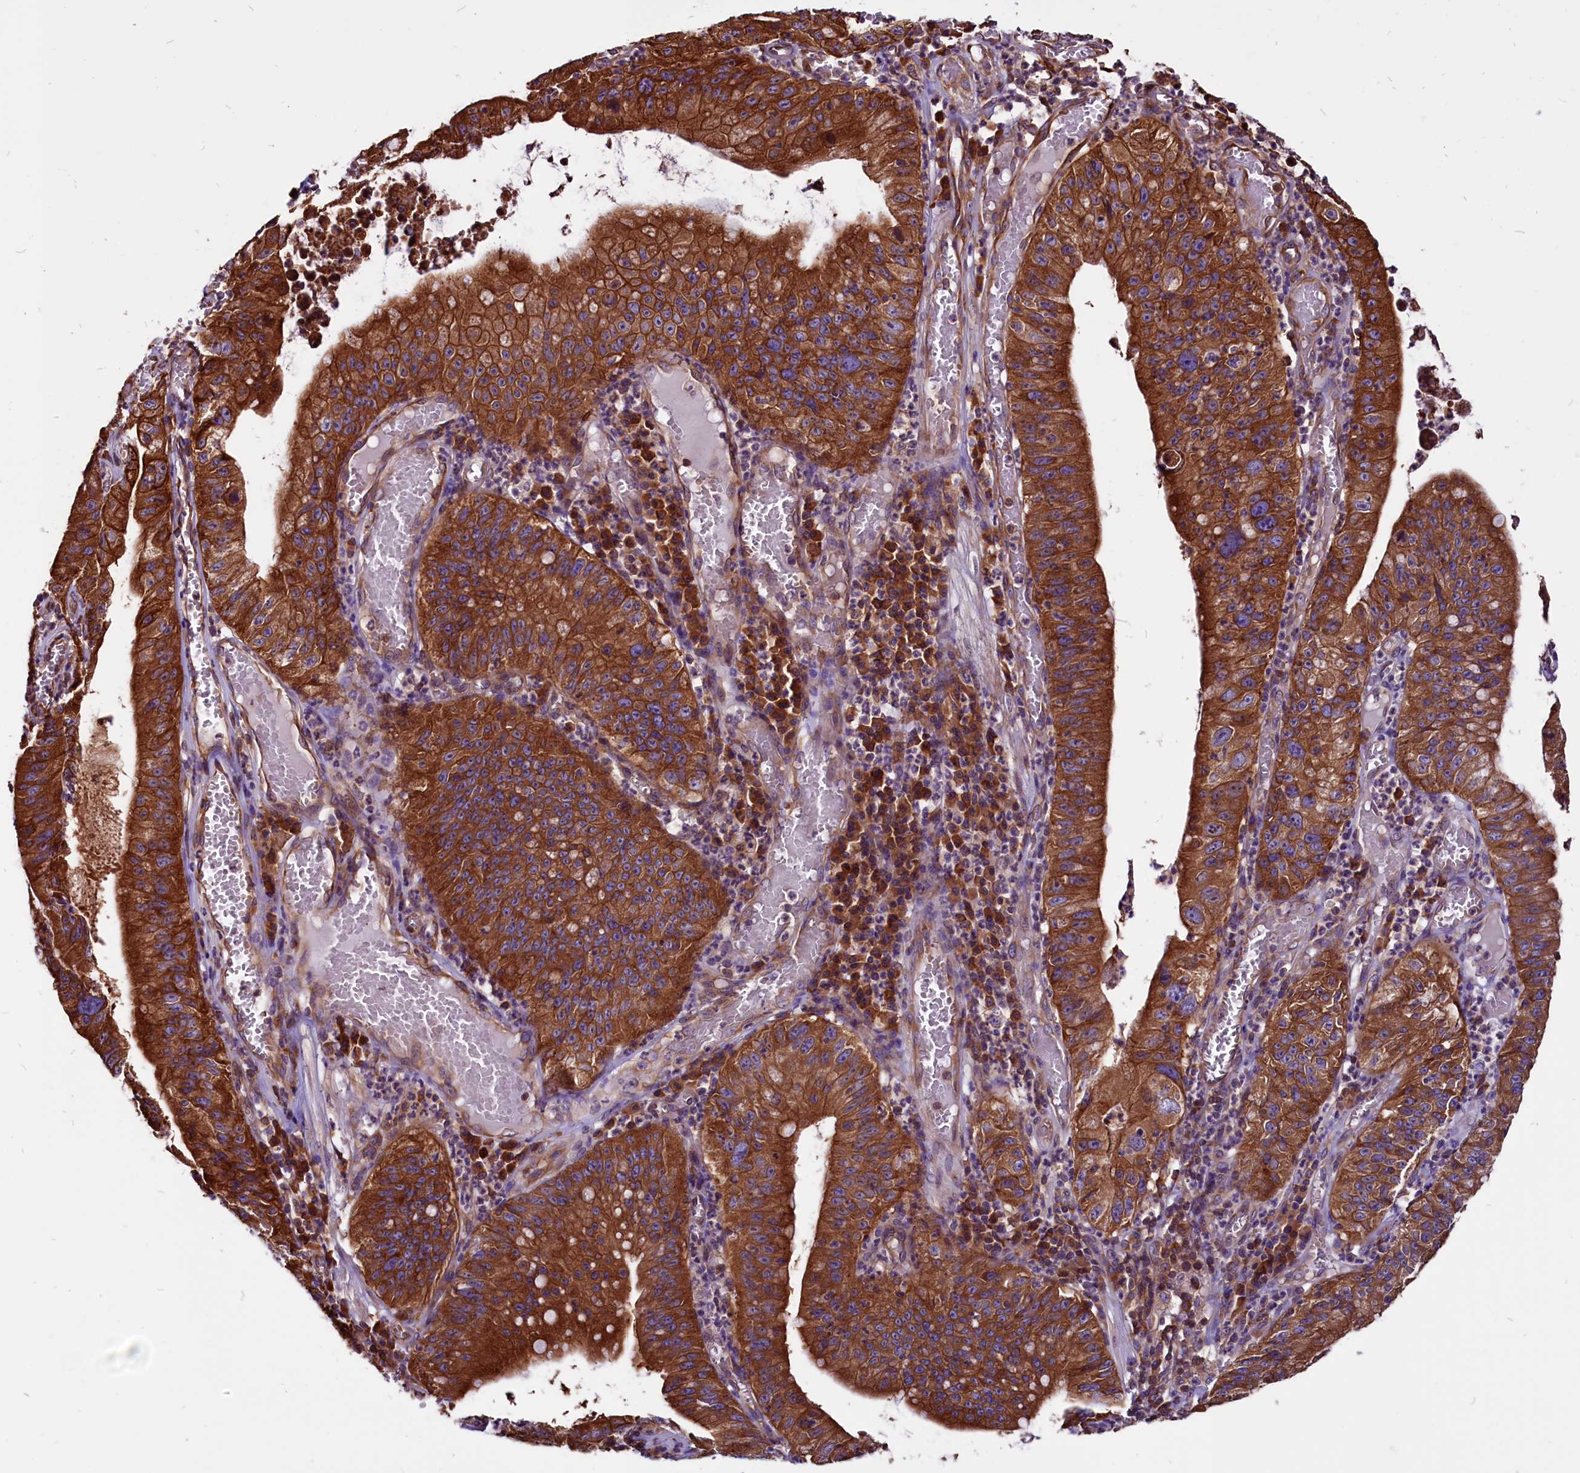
{"staining": {"intensity": "strong", "quantity": ">75%", "location": "cytoplasmic/membranous"}, "tissue": "stomach cancer", "cell_type": "Tumor cells", "image_type": "cancer", "snomed": [{"axis": "morphology", "description": "Adenocarcinoma, NOS"}, {"axis": "topography", "description": "Stomach"}], "caption": "There is high levels of strong cytoplasmic/membranous positivity in tumor cells of stomach cancer (adenocarcinoma), as demonstrated by immunohistochemical staining (brown color).", "gene": "EIF3G", "patient": {"sex": "male", "age": 59}}